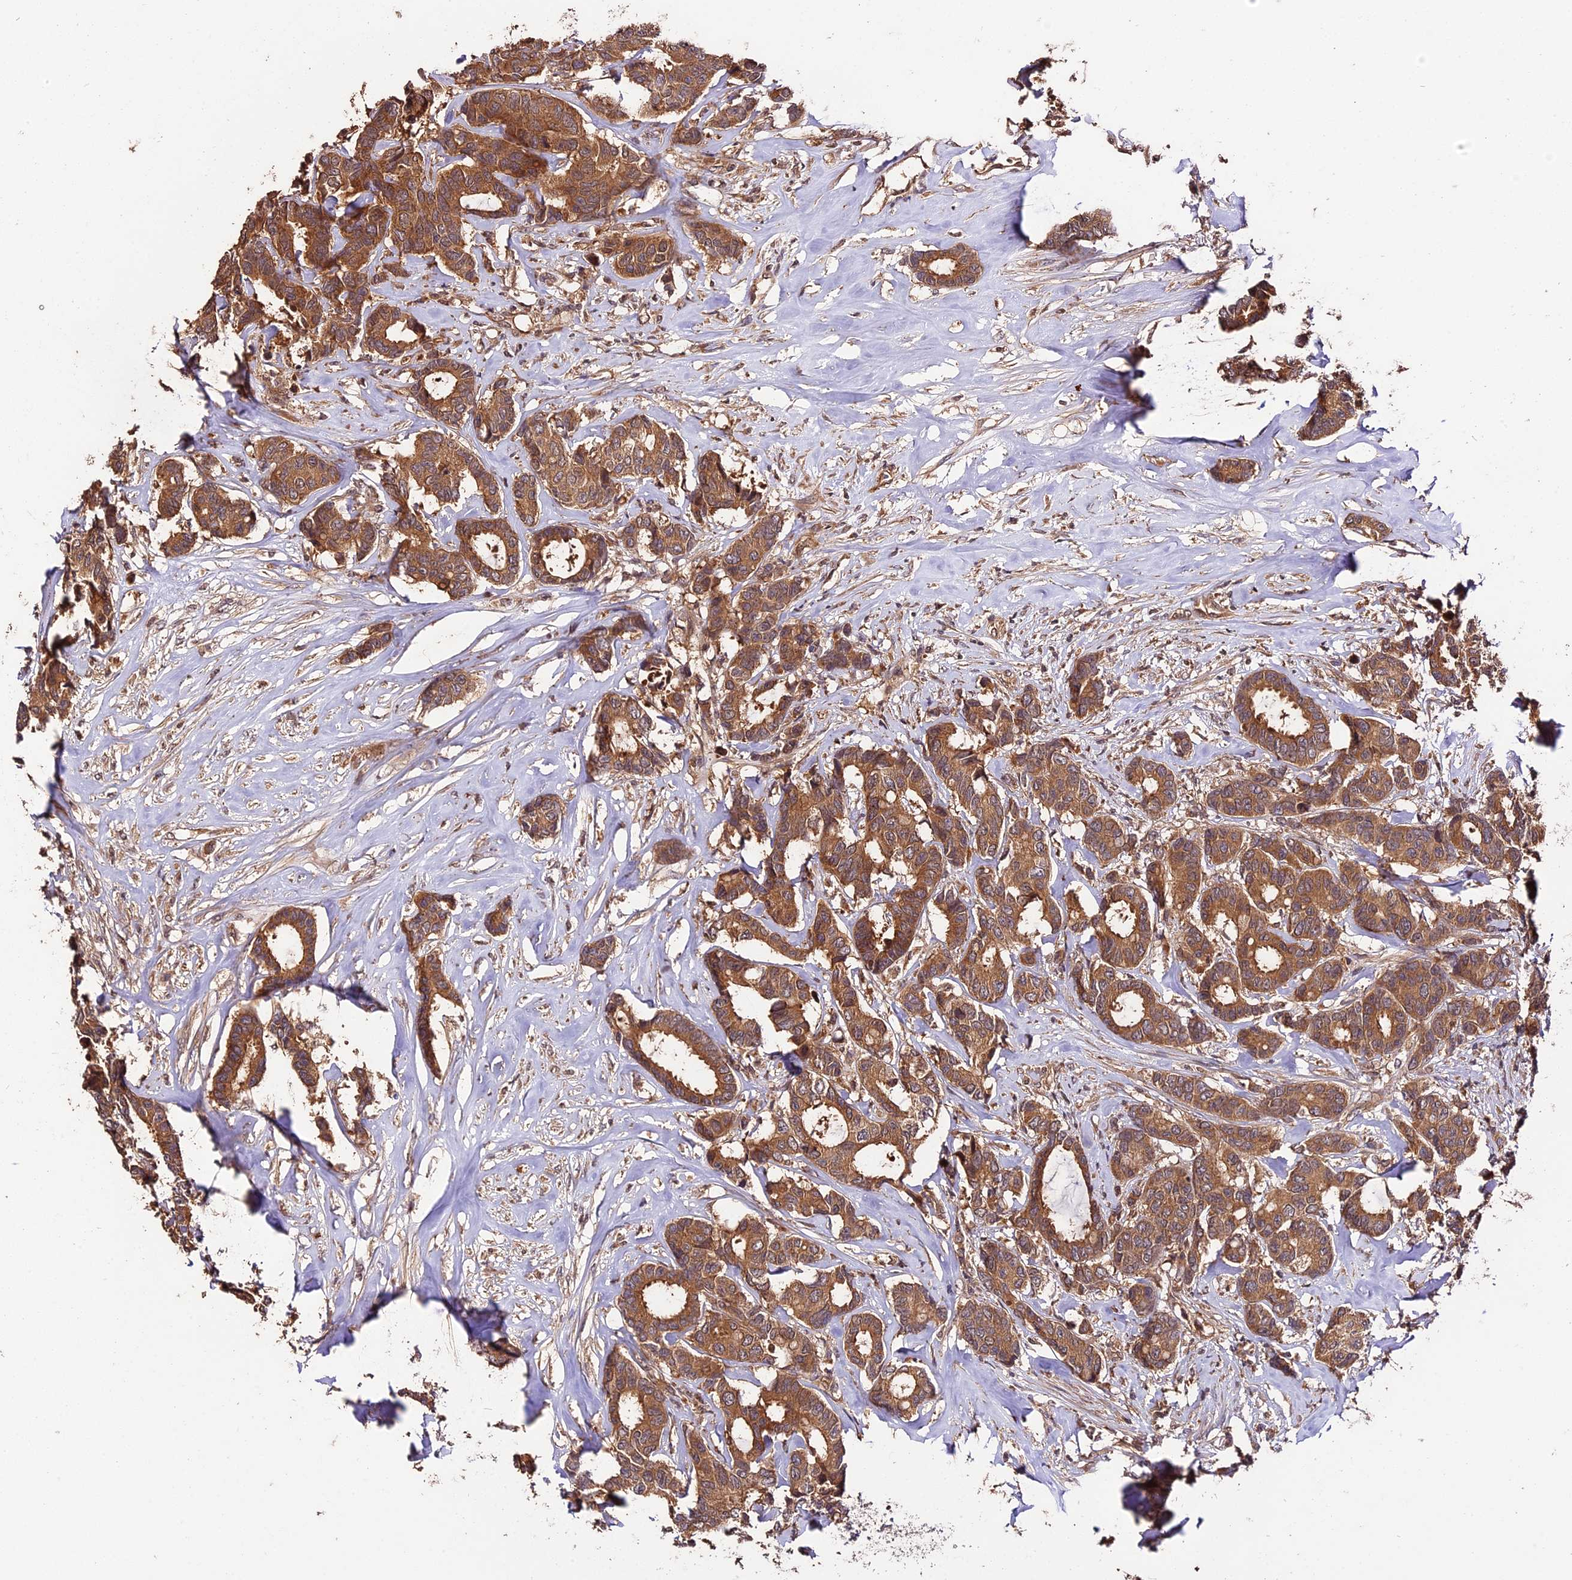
{"staining": {"intensity": "moderate", "quantity": ">75%", "location": "cytoplasmic/membranous"}, "tissue": "breast cancer", "cell_type": "Tumor cells", "image_type": "cancer", "snomed": [{"axis": "morphology", "description": "Duct carcinoma"}, {"axis": "topography", "description": "Breast"}], "caption": "Immunohistochemistry (IHC) of human breast intraductal carcinoma shows medium levels of moderate cytoplasmic/membranous expression in about >75% of tumor cells.", "gene": "TRMT1", "patient": {"sex": "female", "age": 87}}